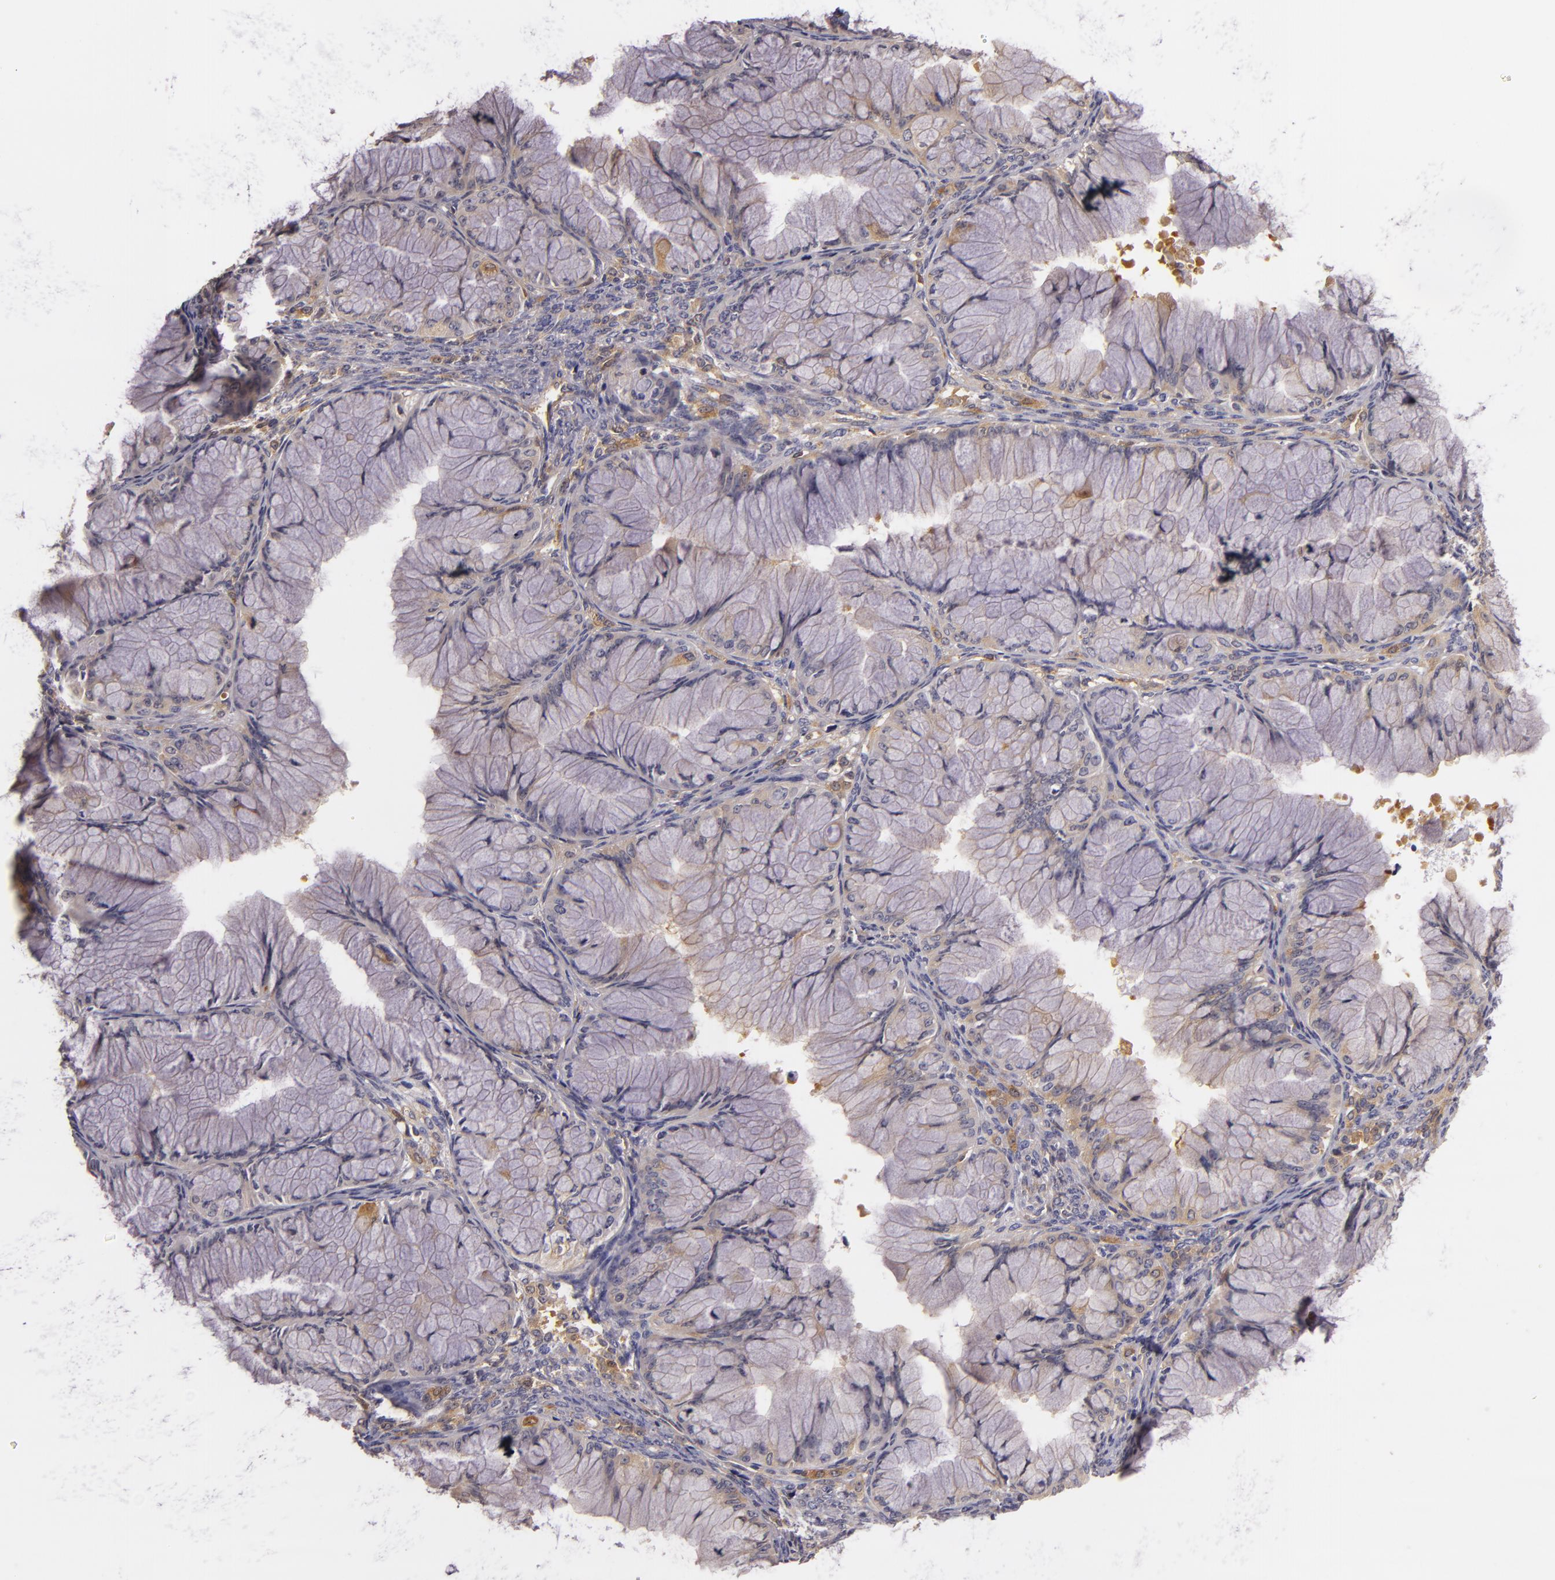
{"staining": {"intensity": "weak", "quantity": "25%-75%", "location": "cytoplasmic/membranous"}, "tissue": "ovarian cancer", "cell_type": "Tumor cells", "image_type": "cancer", "snomed": [{"axis": "morphology", "description": "Cystadenocarcinoma, mucinous, NOS"}, {"axis": "topography", "description": "Ovary"}], "caption": "The immunohistochemical stain shows weak cytoplasmic/membranous staining in tumor cells of ovarian mucinous cystadenocarcinoma tissue.", "gene": "TOM1", "patient": {"sex": "female", "age": 63}}